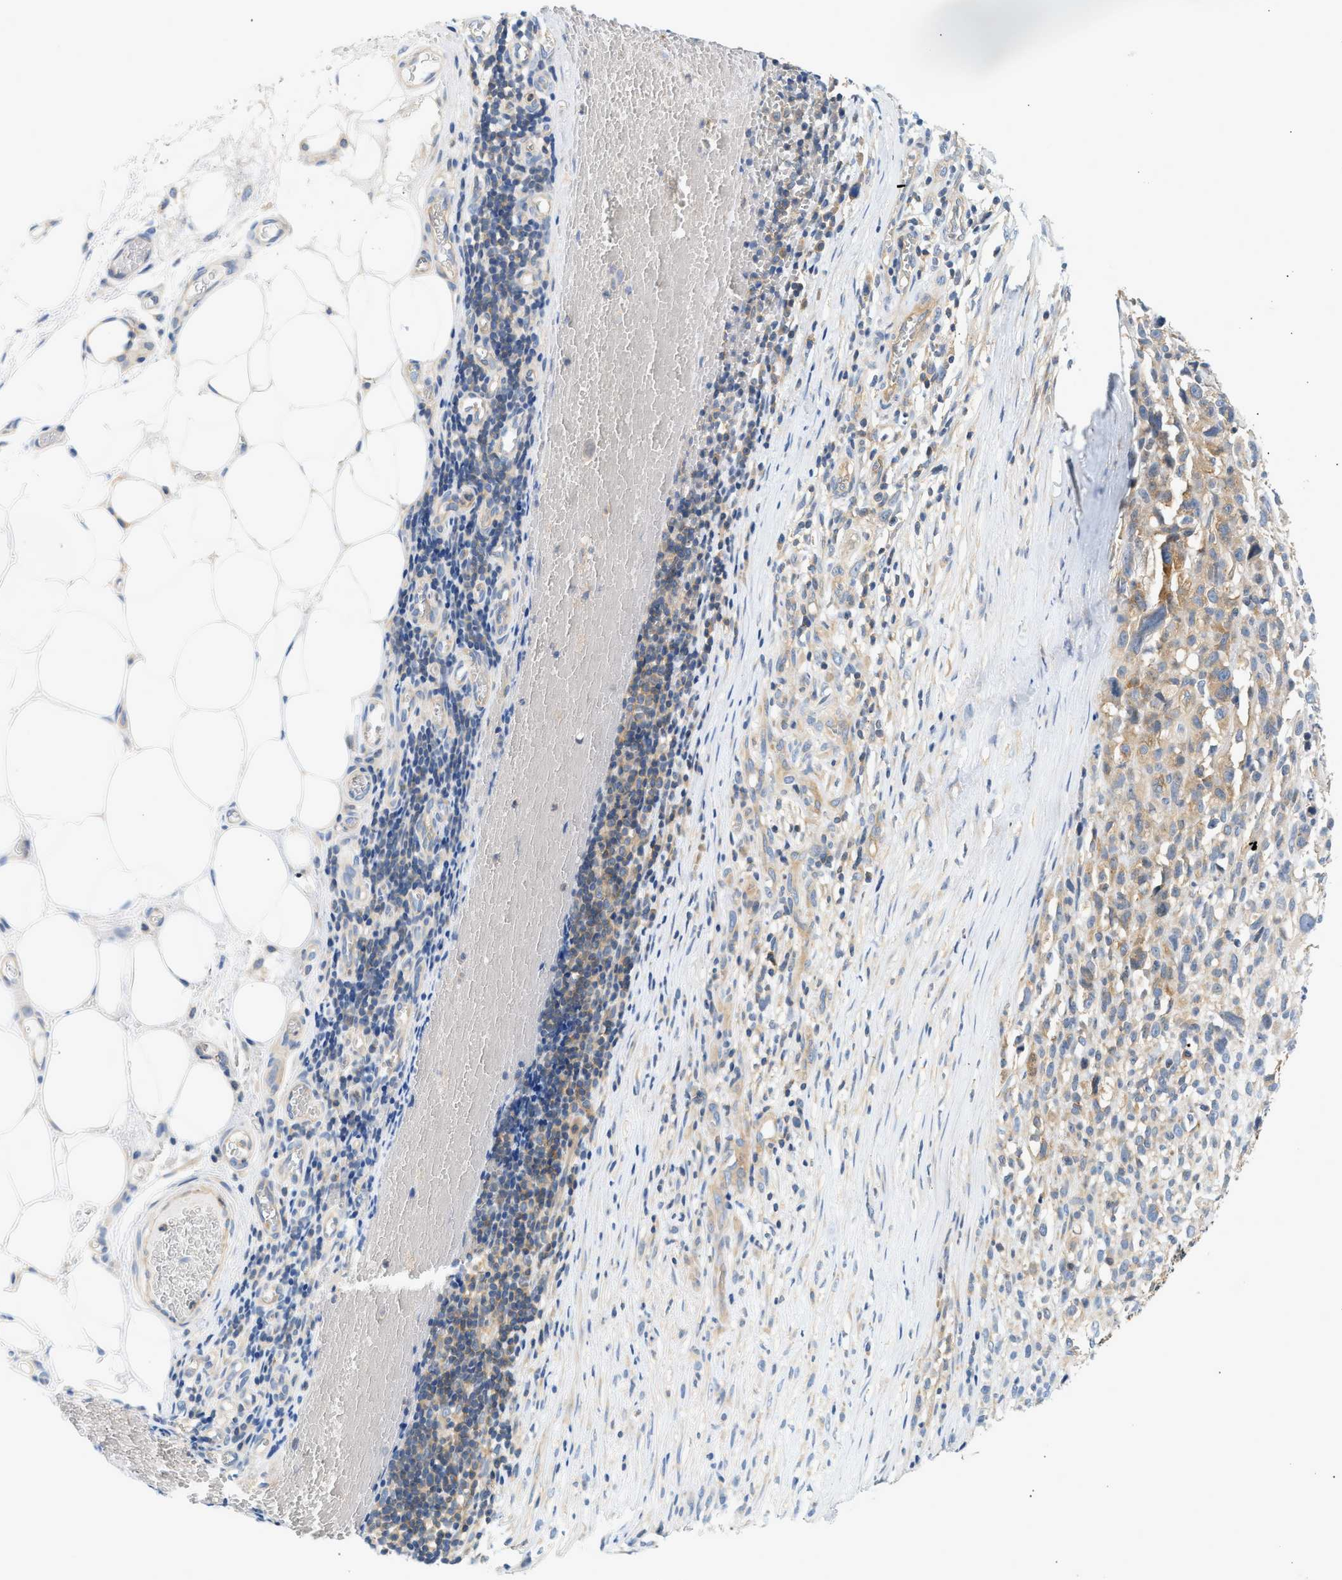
{"staining": {"intensity": "weak", "quantity": ">75%", "location": "cytoplasmic/membranous"}, "tissue": "melanoma", "cell_type": "Tumor cells", "image_type": "cancer", "snomed": [{"axis": "morphology", "description": "Malignant melanoma, NOS"}, {"axis": "topography", "description": "Skin"}], "caption": "A brown stain shows weak cytoplasmic/membranous staining of a protein in malignant melanoma tumor cells.", "gene": "PAFAH1B1", "patient": {"sex": "female", "age": 55}}